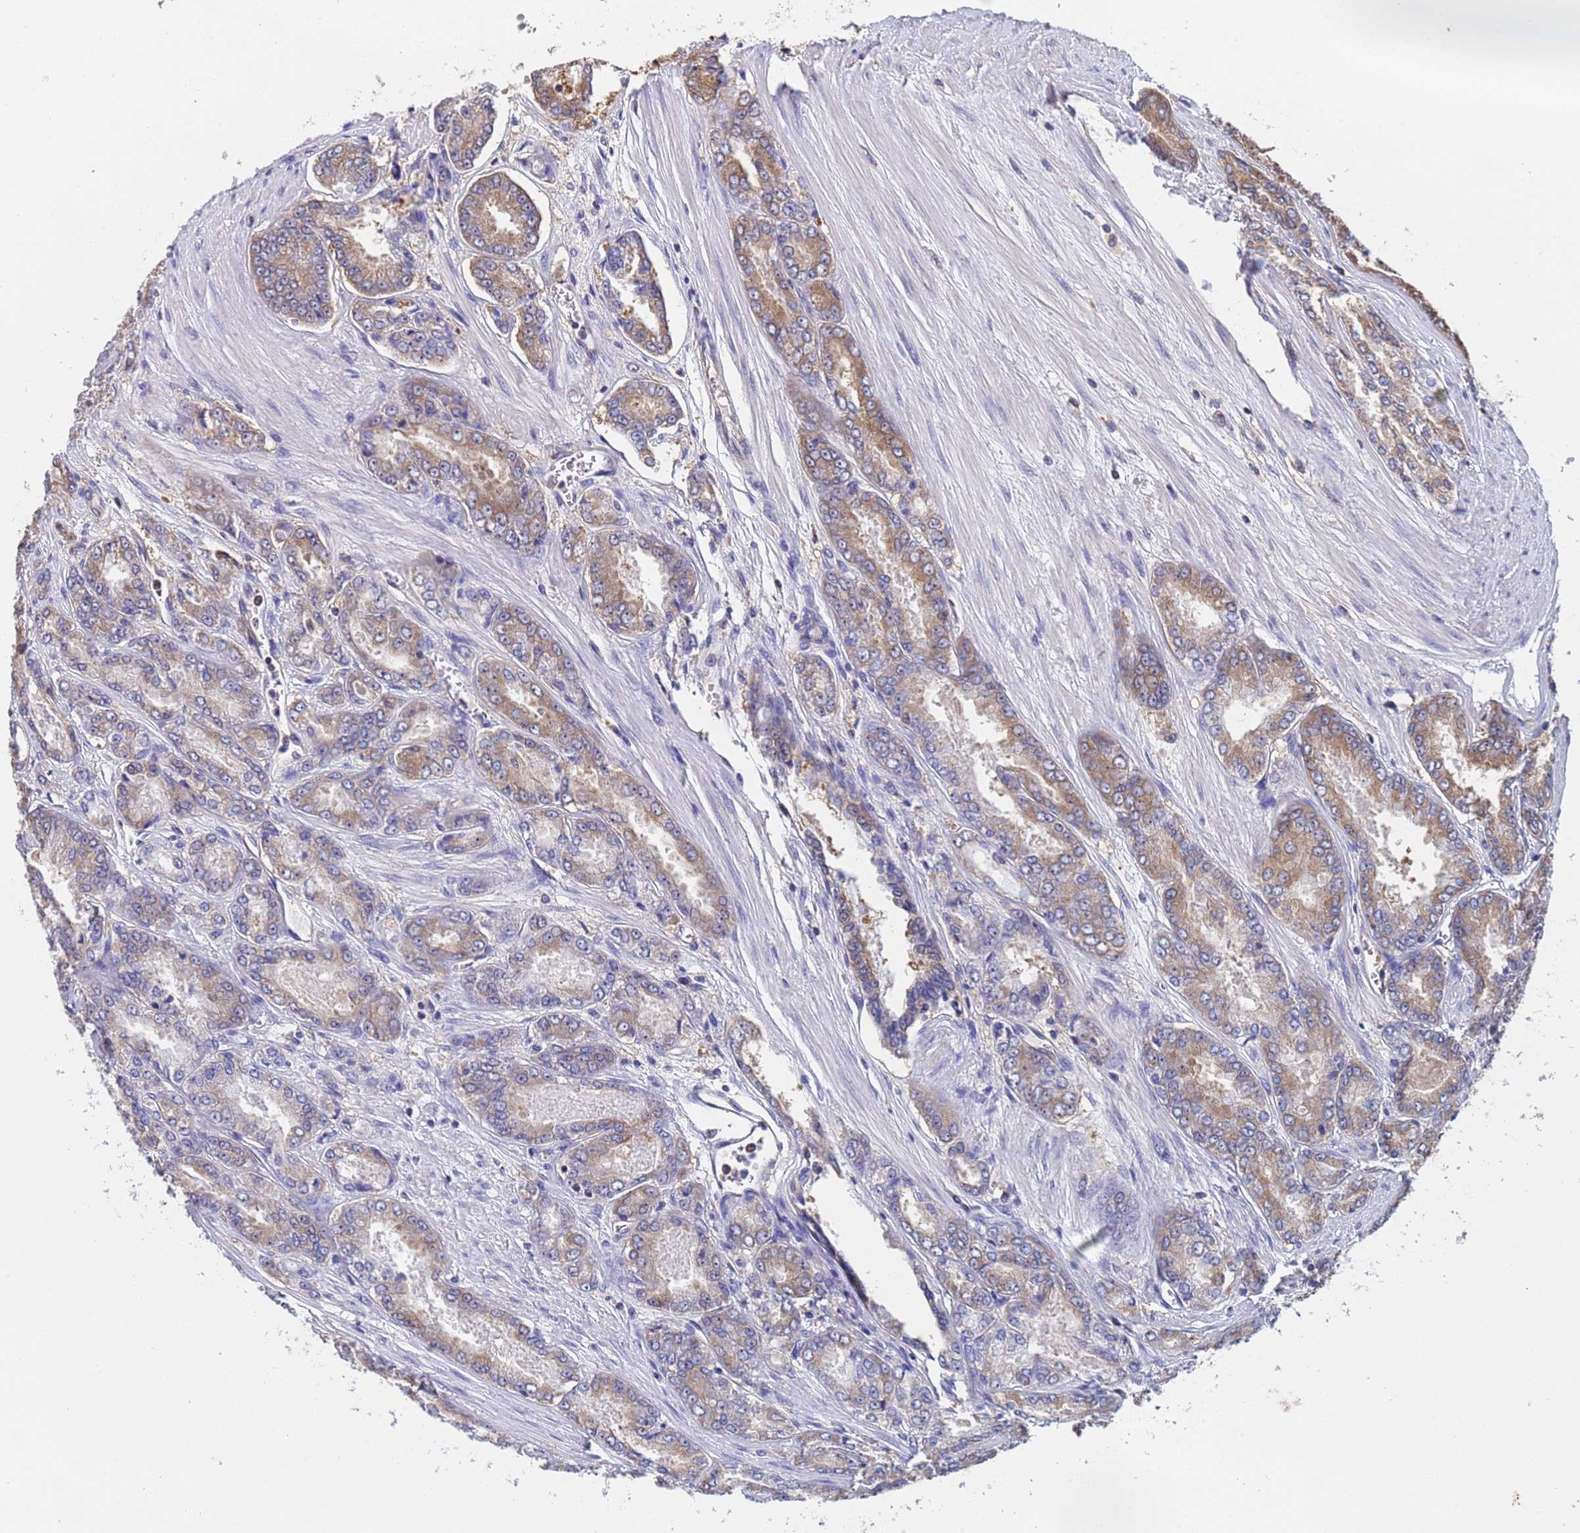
{"staining": {"intensity": "moderate", "quantity": "25%-75%", "location": "cytoplasmic/membranous"}, "tissue": "prostate cancer", "cell_type": "Tumor cells", "image_type": "cancer", "snomed": [{"axis": "morphology", "description": "Adenocarcinoma, High grade"}, {"axis": "topography", "description": "Prostate"}], "caption": "Immunohistochemical staining of prostate cancer reveals medium levels of moderate cytoplasmic/membranous protein positivity in approximately 25%-75% of tumor cells.", "gene": "FAM25A", "patient": {"sex": "male", "age": 74}}